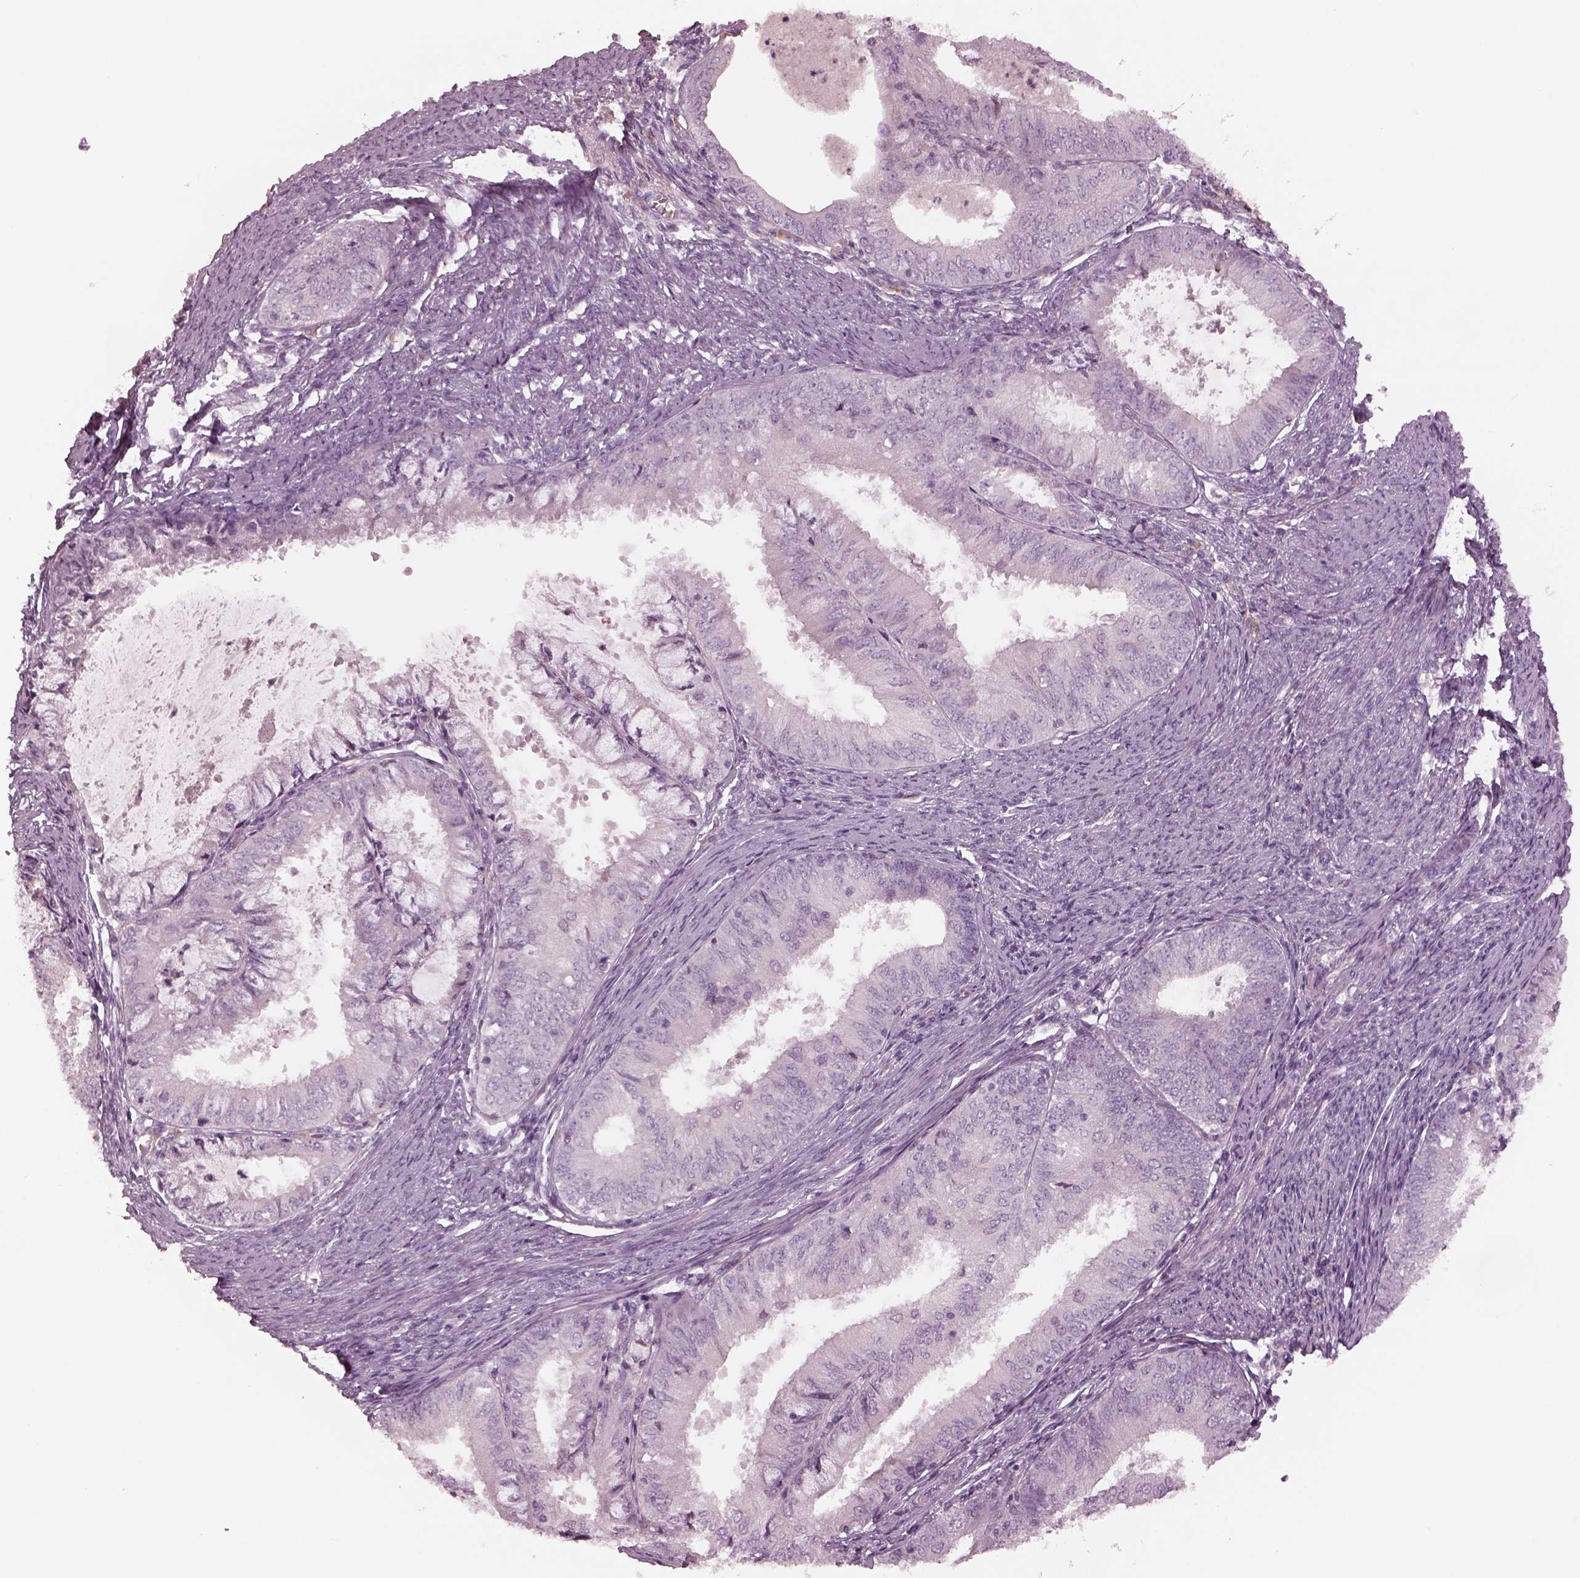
{"staining": {"intensity": "negative", "quantity": "none", "location": "none"}, "tissue": "endometrial cancer", "cell_type": "Tumor cells", "image_type": "cancer", "snomed": [{"axis": "morphology", "description": "Adenocarcinoma, NOS"}, {"axis": "topography", "description": "Endometrium"}], "caption": "DAB (3,3'-diaminobenzidine) immunohistochemical staining of human adenocarcinoma (endometrial) shows no significant expression in tumor cells. (DAB (3,3'-diaminobenzidine) IHC, high magnification).", "gene": "MIA", "patient": {"sex": "female", "age": 57}}